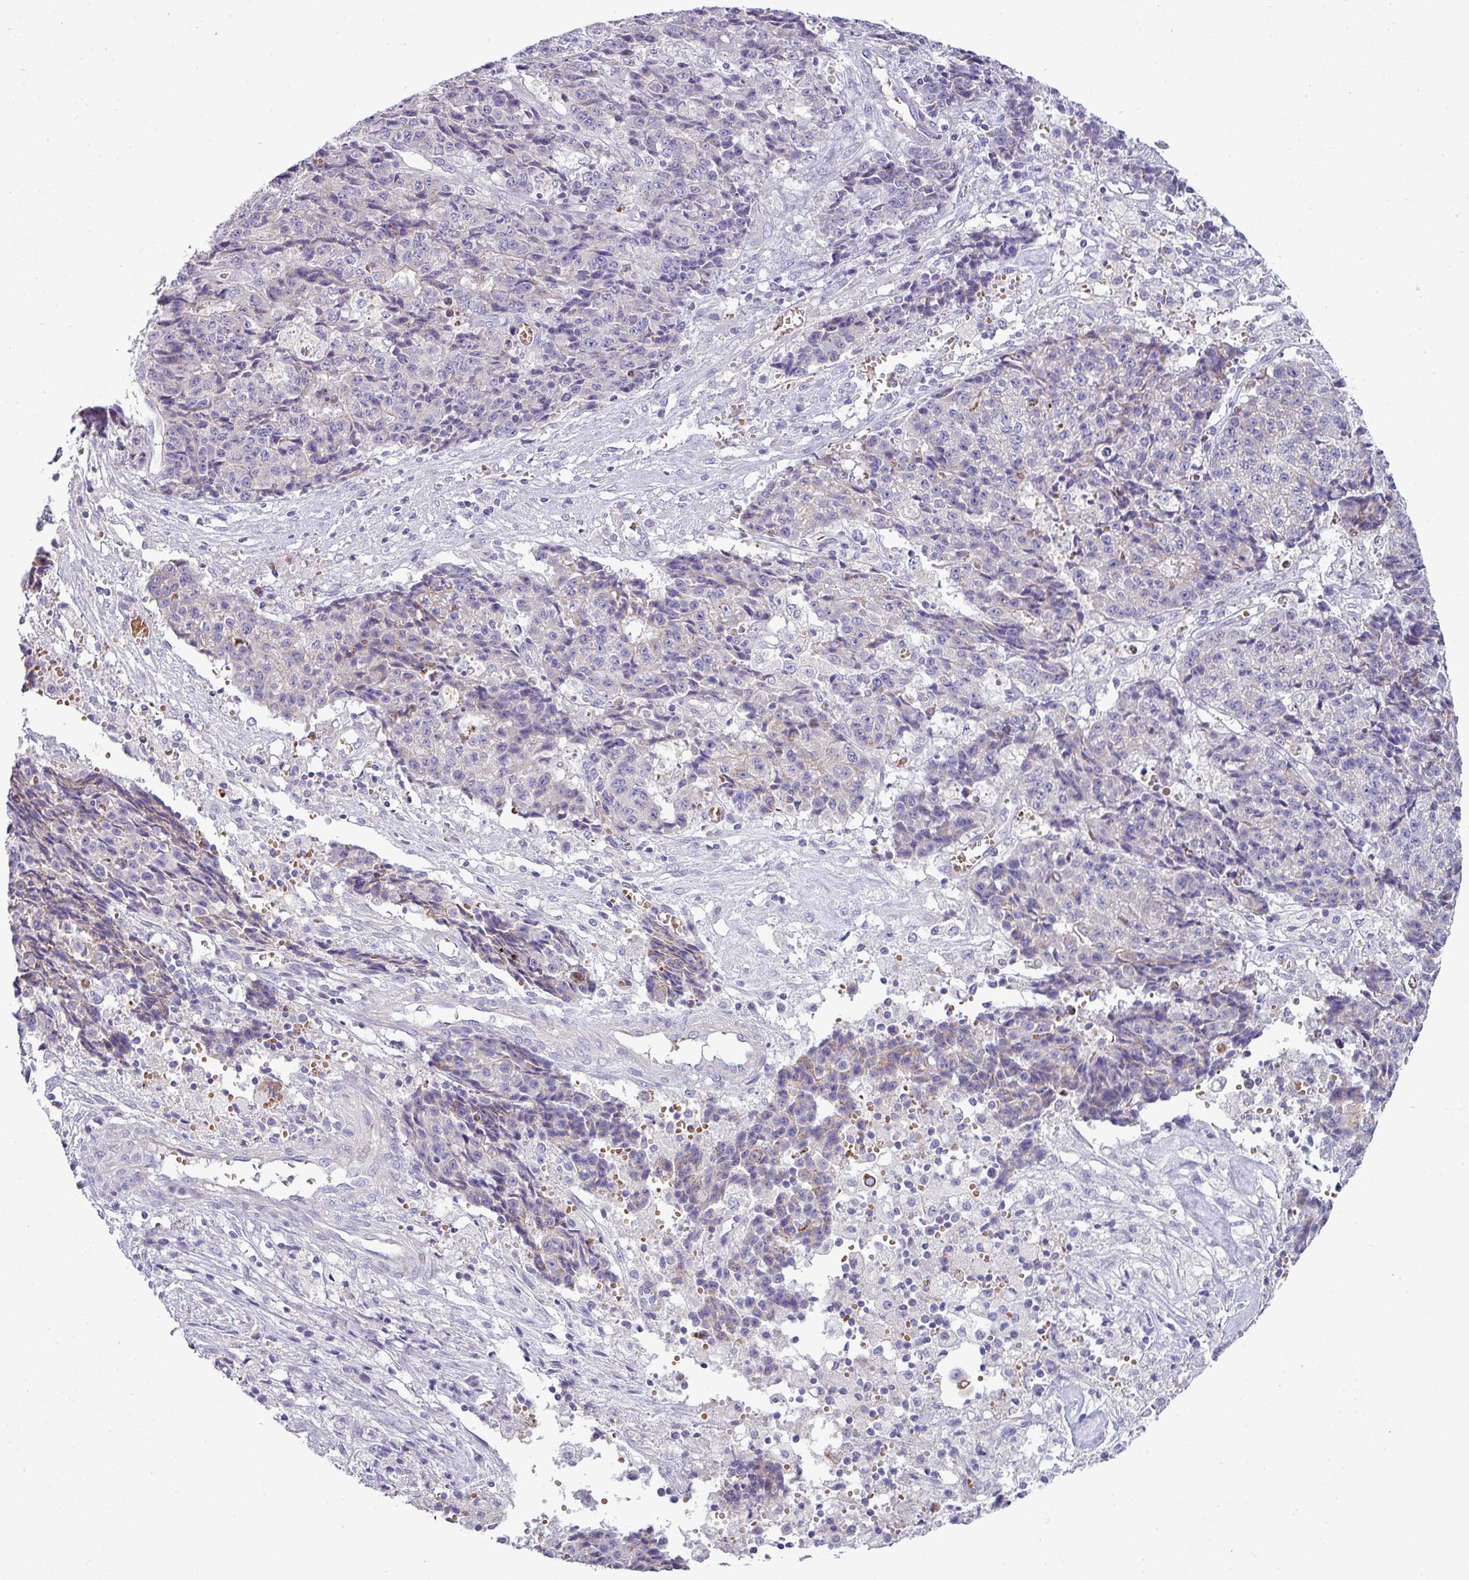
{"staining": {"intensity": "negative", "quantity": "none", "location": "none"}, "tissue": "ovarian cancer", "cell_type": "Tumor cells", "image_type": "cancer", "snomed": [{"axis": "morphology", "description": "Carcinoma, endometroid"}, {"axis": "topography", "description": "Ovary"}], "caption": "Immunohistochemistry (IHC) micrograph of neoplastic tissue: human endometroid carcinoma (ovarian) stained with DAB shows no significant protein positivity in tumor cells. (DAB immunohistochemistry (IHC) visualized using brightfield microscopy, high magnification).", "gene": "ACAP3", "patient": {"sex": "female", "age": 42}}